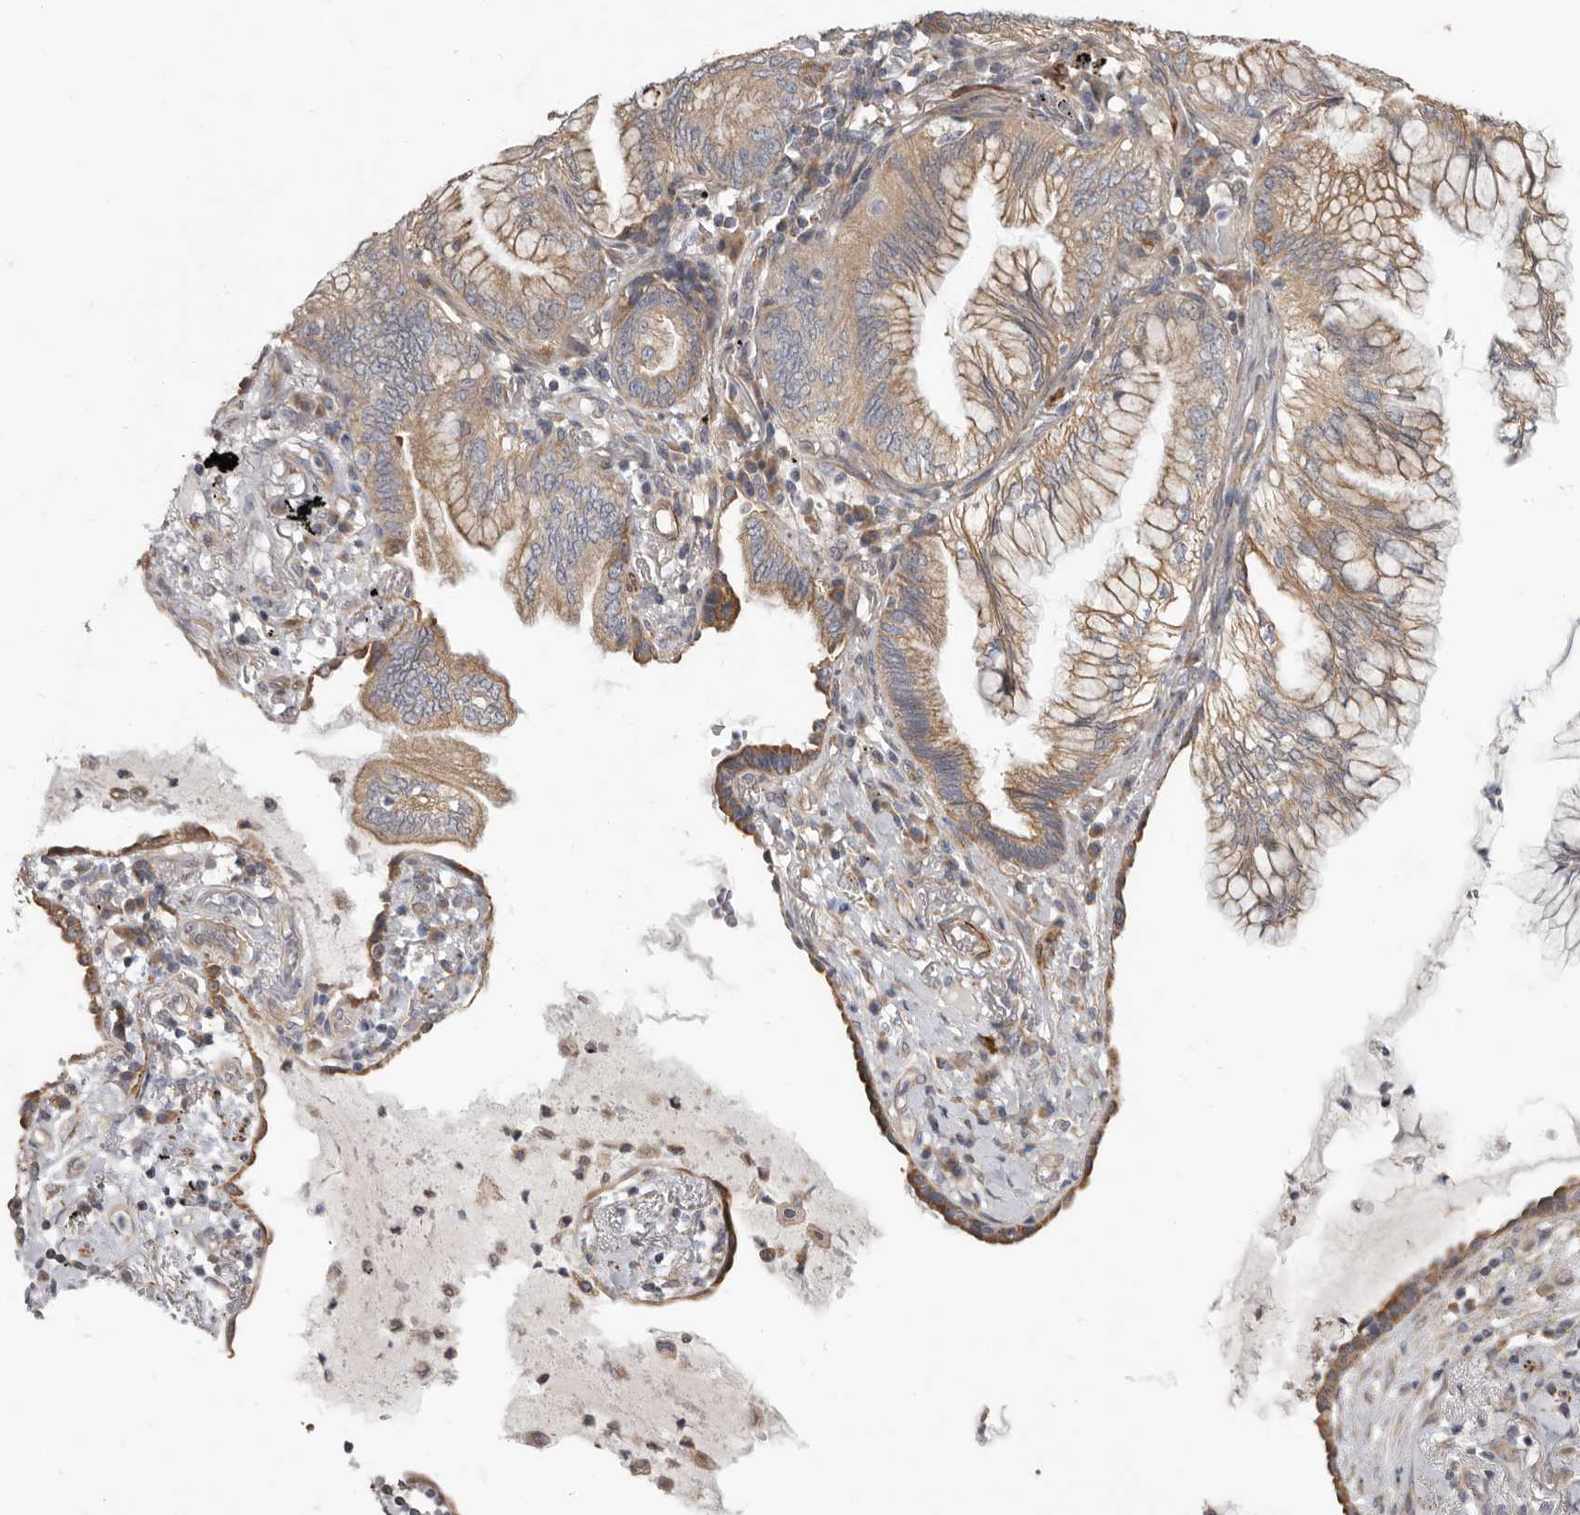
{"staining": {"intensity": "moderate", "quantity": ">75%", "location": "cytoplasmic/membranous"}, "tissue": "lung cancer", "cell_type": "Tumor cells", "image_type": "cancer", "snomed": [{"axis": "morphology", "description": "Adenocarcinoma, NOS"}, {"axis": "topography", "description": "Lung"}], "caption": "Immunohistochemical staining of lung adenocarcinoma displays medium levels of moderate cytoplasmic/membranous expression in approximately >75% of tumor cells.", "gene": "UNK", "patient": {"sex": "female", "age": 70}}